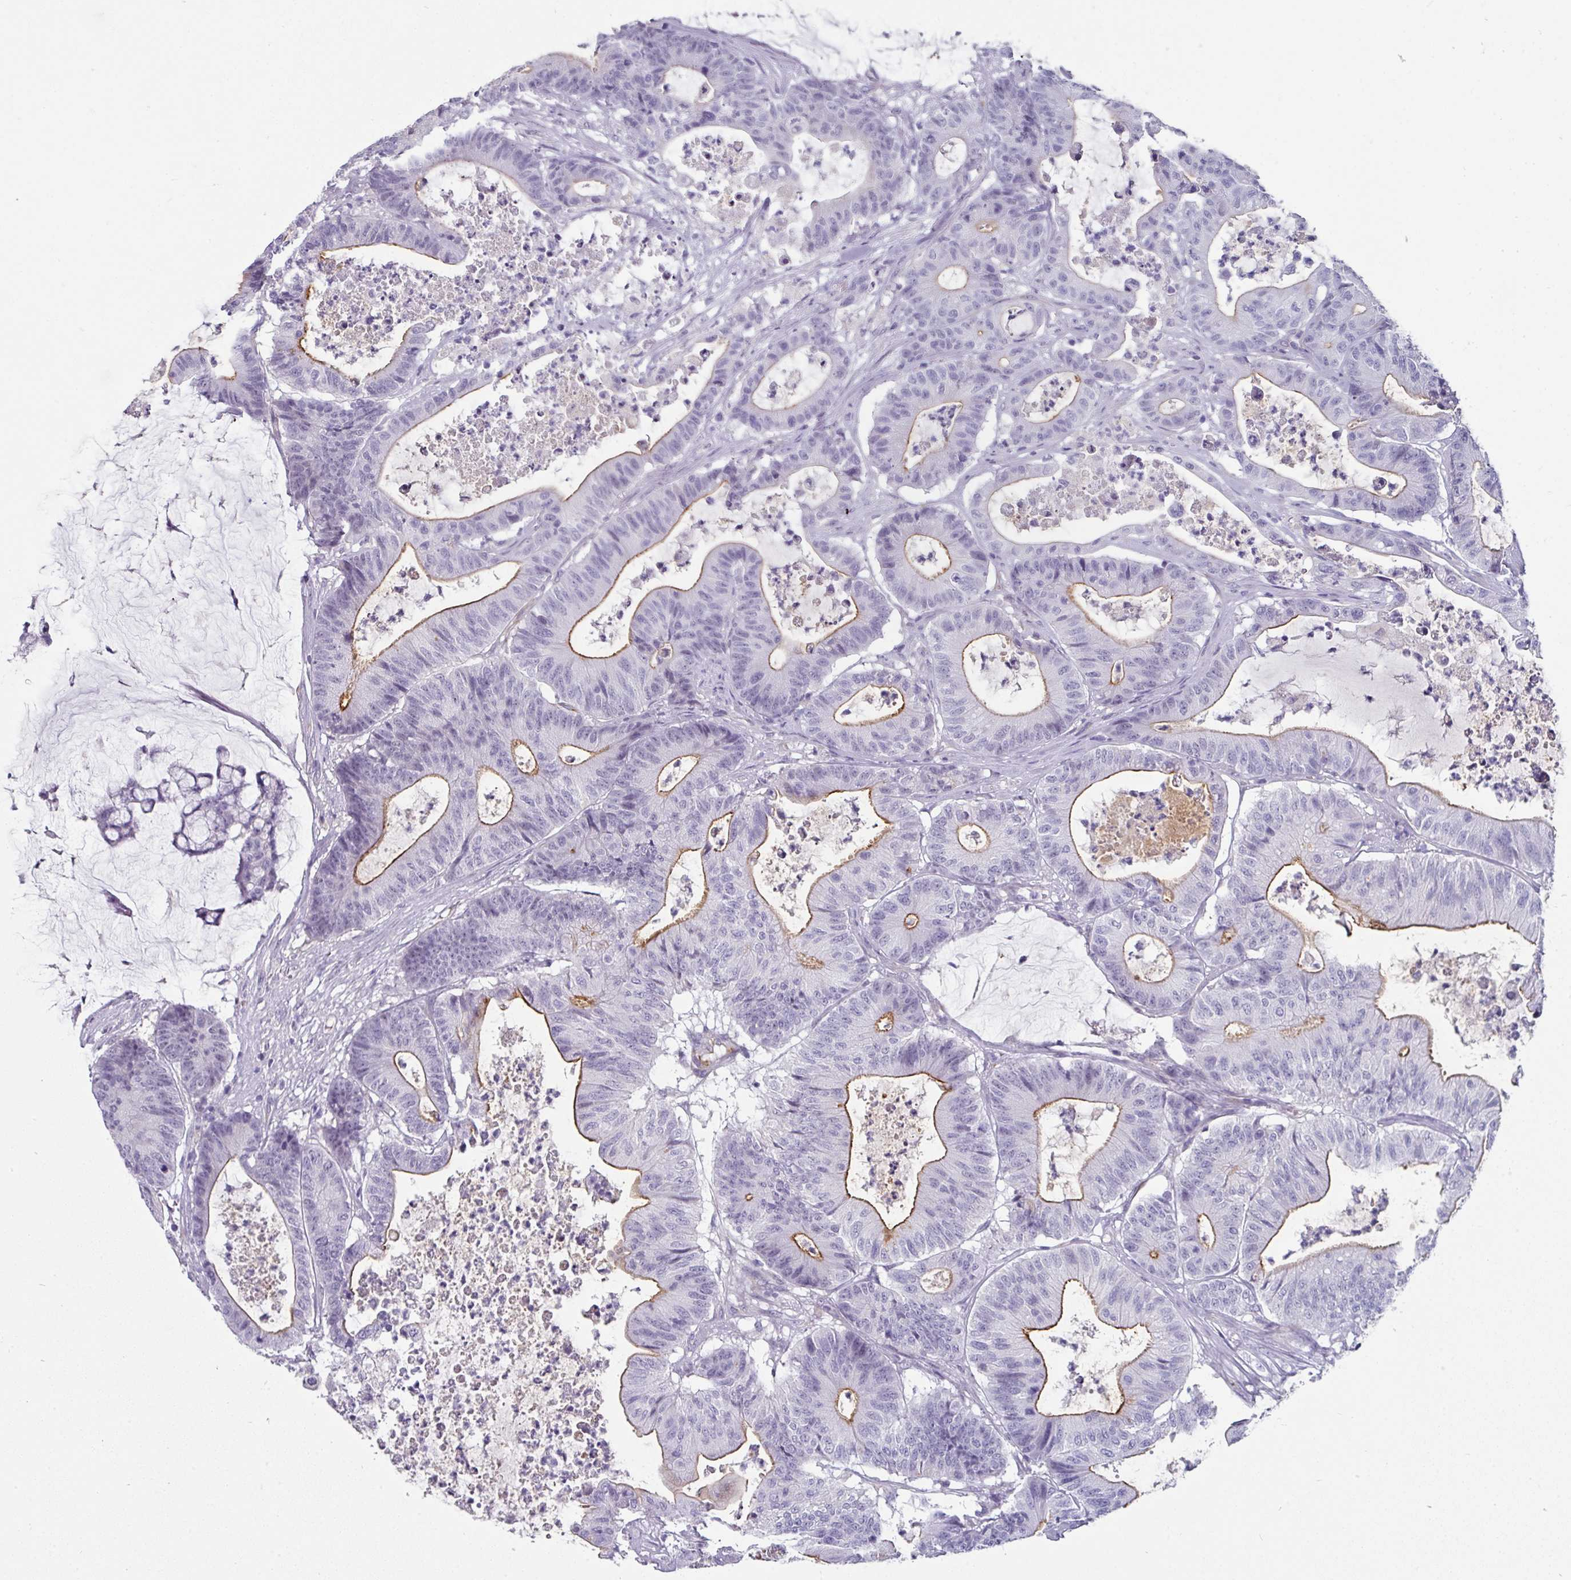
{"staining": {"intensity": "moderate", "quantity": "25%-75%", "location": "cytoplasmic/membranous"}, "tissue": "colorectal cancer", "cell_type": "Tumor cells", "image_type": "cancer", "snomed": [{"axis": "morphology", "description": "Adenocarcinoma, NOS"}, {"axis": "topography", "description": "Colon"}], "caption": "The immunohistochemical stain shows moderate cytoplasmic/membranous staining in tumor cells of adenocarcinoma (colorectal) tissue.", "gene": "EYA3", "patient": {"sex": "female", "age": 84}}